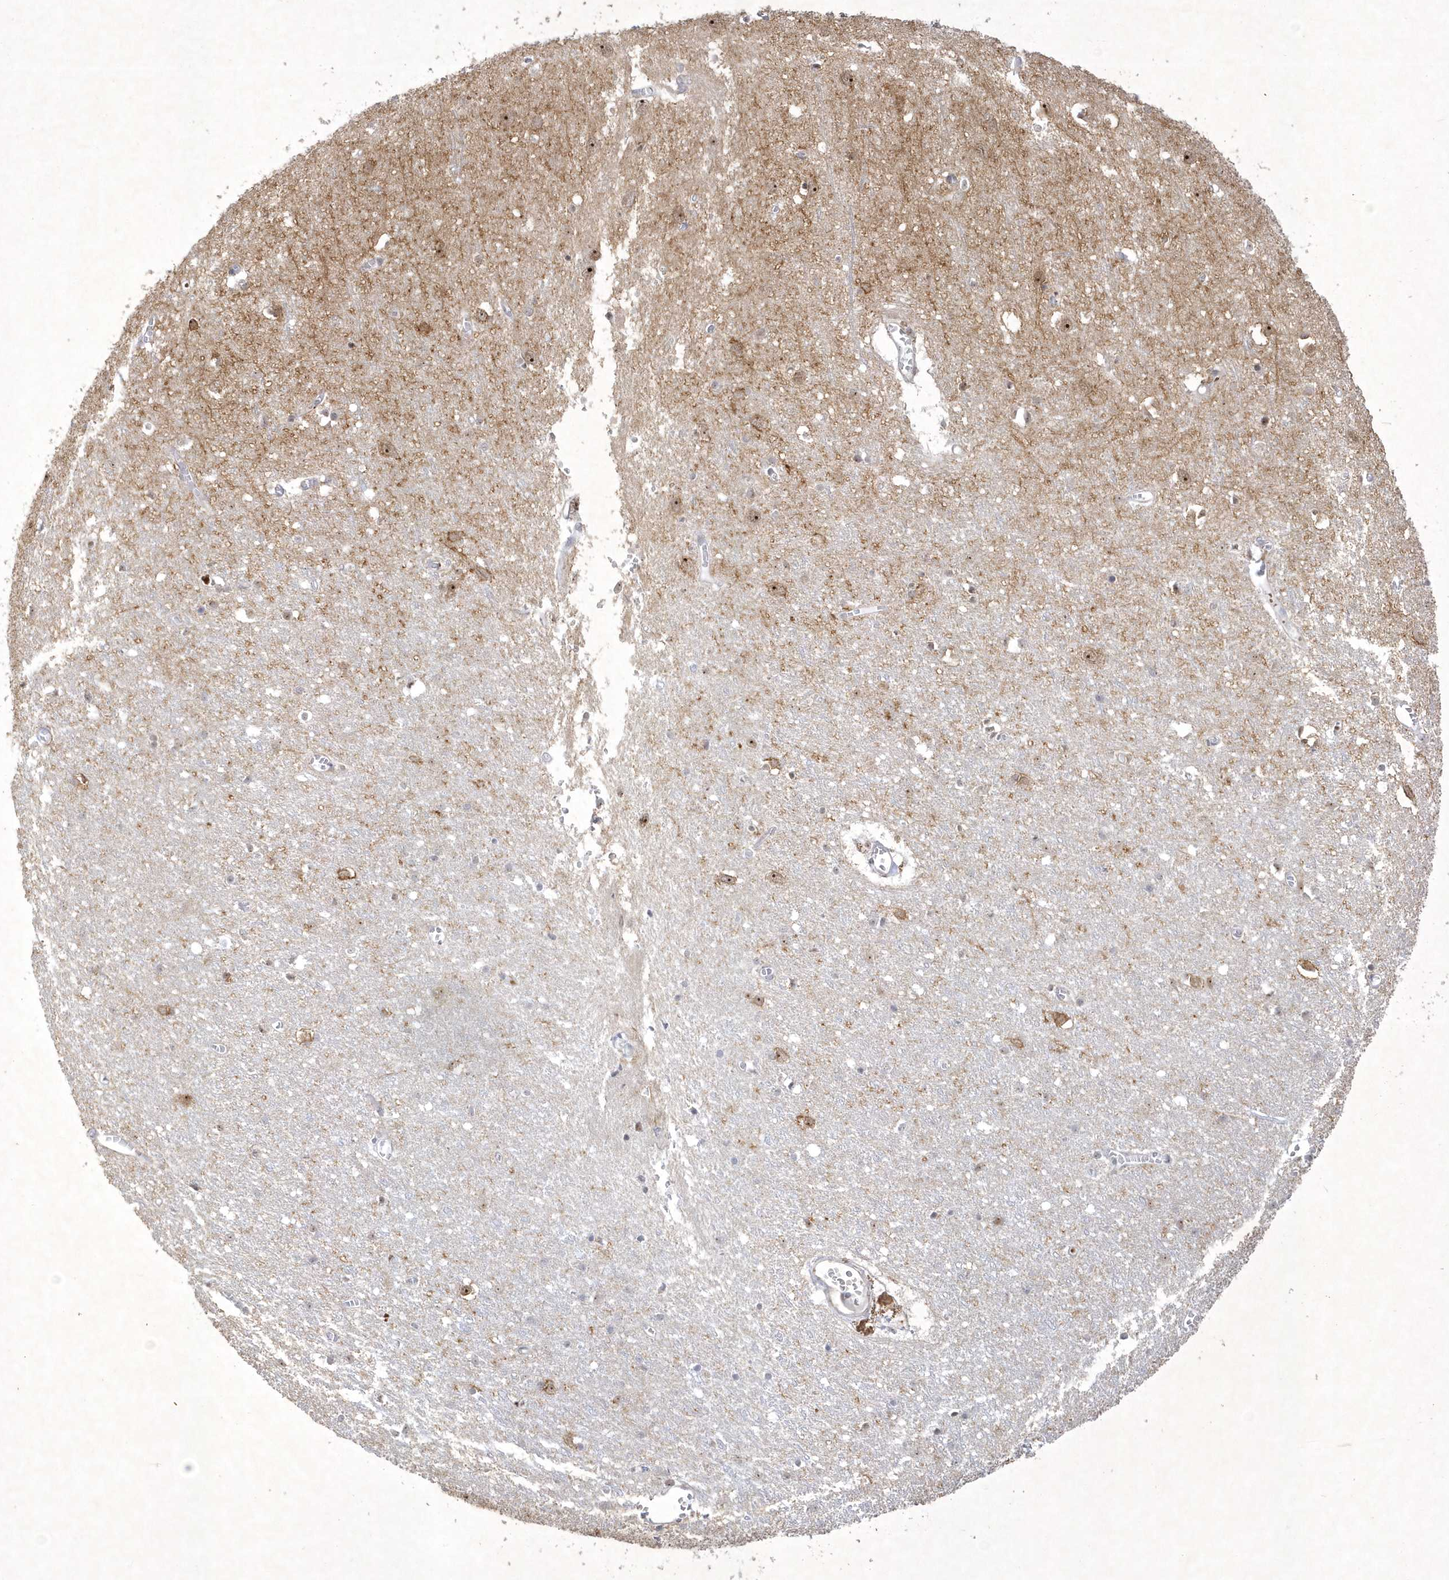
{"staining": {"intensity": "negative", "quantity": "none", "location": "none"}, "tissue": "cerebral cortex", "cell_type": "Endothelial cells", "image_type": "normal", "snomed": [{"axis": "morphology", "description": "Normal tissue, NOS"}, {"axis": "topography", "description": "Cerebral cortex"}], "caption": "Endothelial cells are negative for protein expression in benign human cerebral cortex. (DAB immunohistochemistry with hematoxylin counter stain).", "gene": "NPM3", "patient": {"sex": "female", "age": 64}}